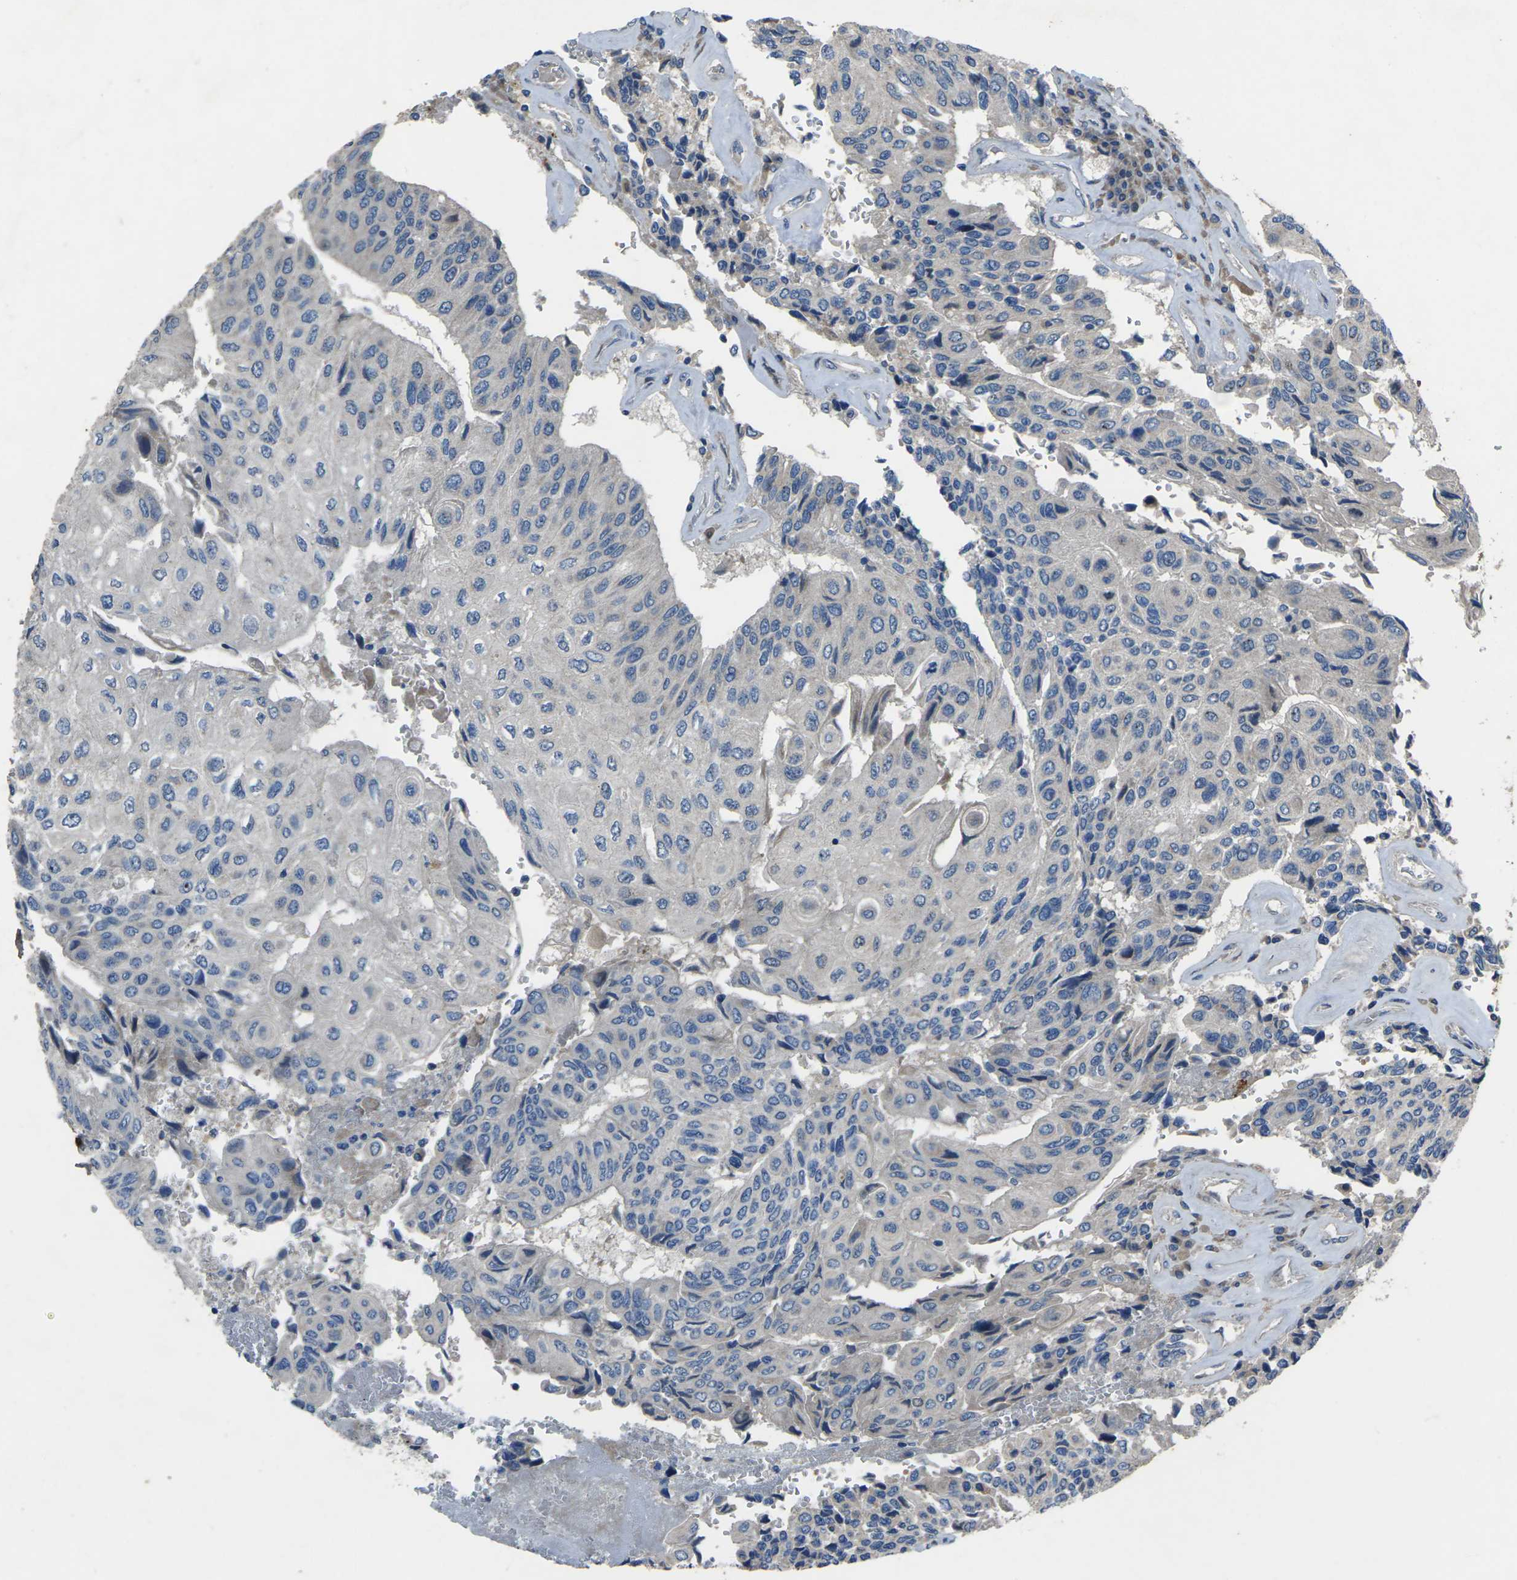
{"staining": {"intensity": "negative", "quantity": "none", "location": "none"}, "tissue": "urothelial cancer", "cell_type": "Tumor cells", "image_type": "cancer", "snomed": [{"axis": "morphology", "description": "Urothelial carcinoma, High grade"}, {"axis": "topography", "description": "Urinary bladder"}], "caption": "Immunohistochemistry photomicrograph of urothelial carcinoma (high-grade) stained for a protein (brown), which reveals no staining in tumor cells. The staining is performed using DAB brown chromogen with nuclei counter-stained in using hematoxylin.", "gene": "EDNRA", "patient": {"sex": "female", "age": 85}}